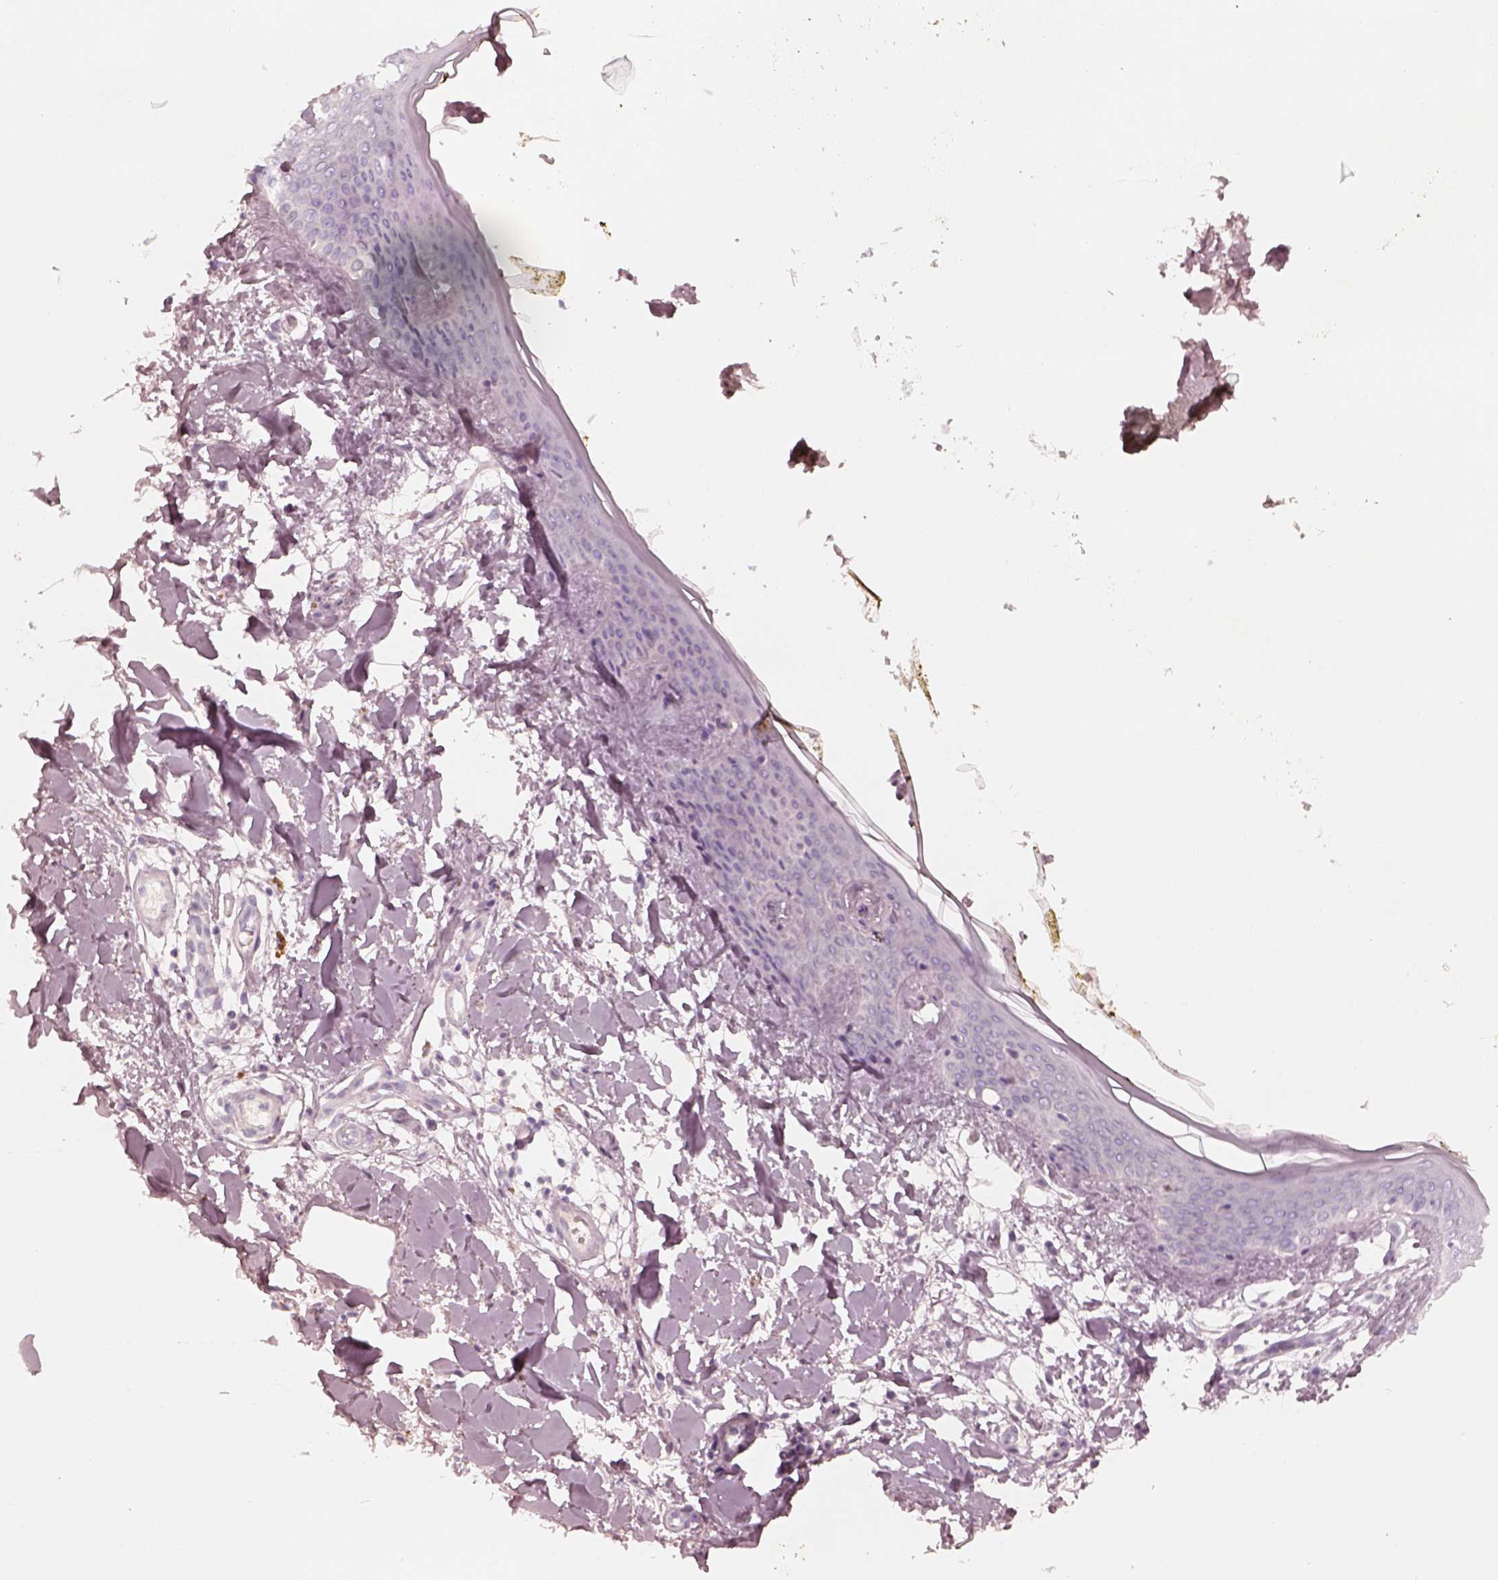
{"staining": {"intensity": "negative", "quantity": "none", "location": "none"}, "tissue": "skin", "cell_type": "Fibroblasts", "image_type": "normal", "snomed": [{"axis": "morphology", "description": "Normal tissue, NOS"}, {"axis": "topography", "description": "Skin"}], "caption": "Immunohistochemical staining of unremarkable human skin displays no significant expression in fibroblasts. (DAB (3,3'-diaminobenzidine) IHC, high magnification).", "gene": "SPATA6L", "patient": {"sex": "female", "age": 34}}